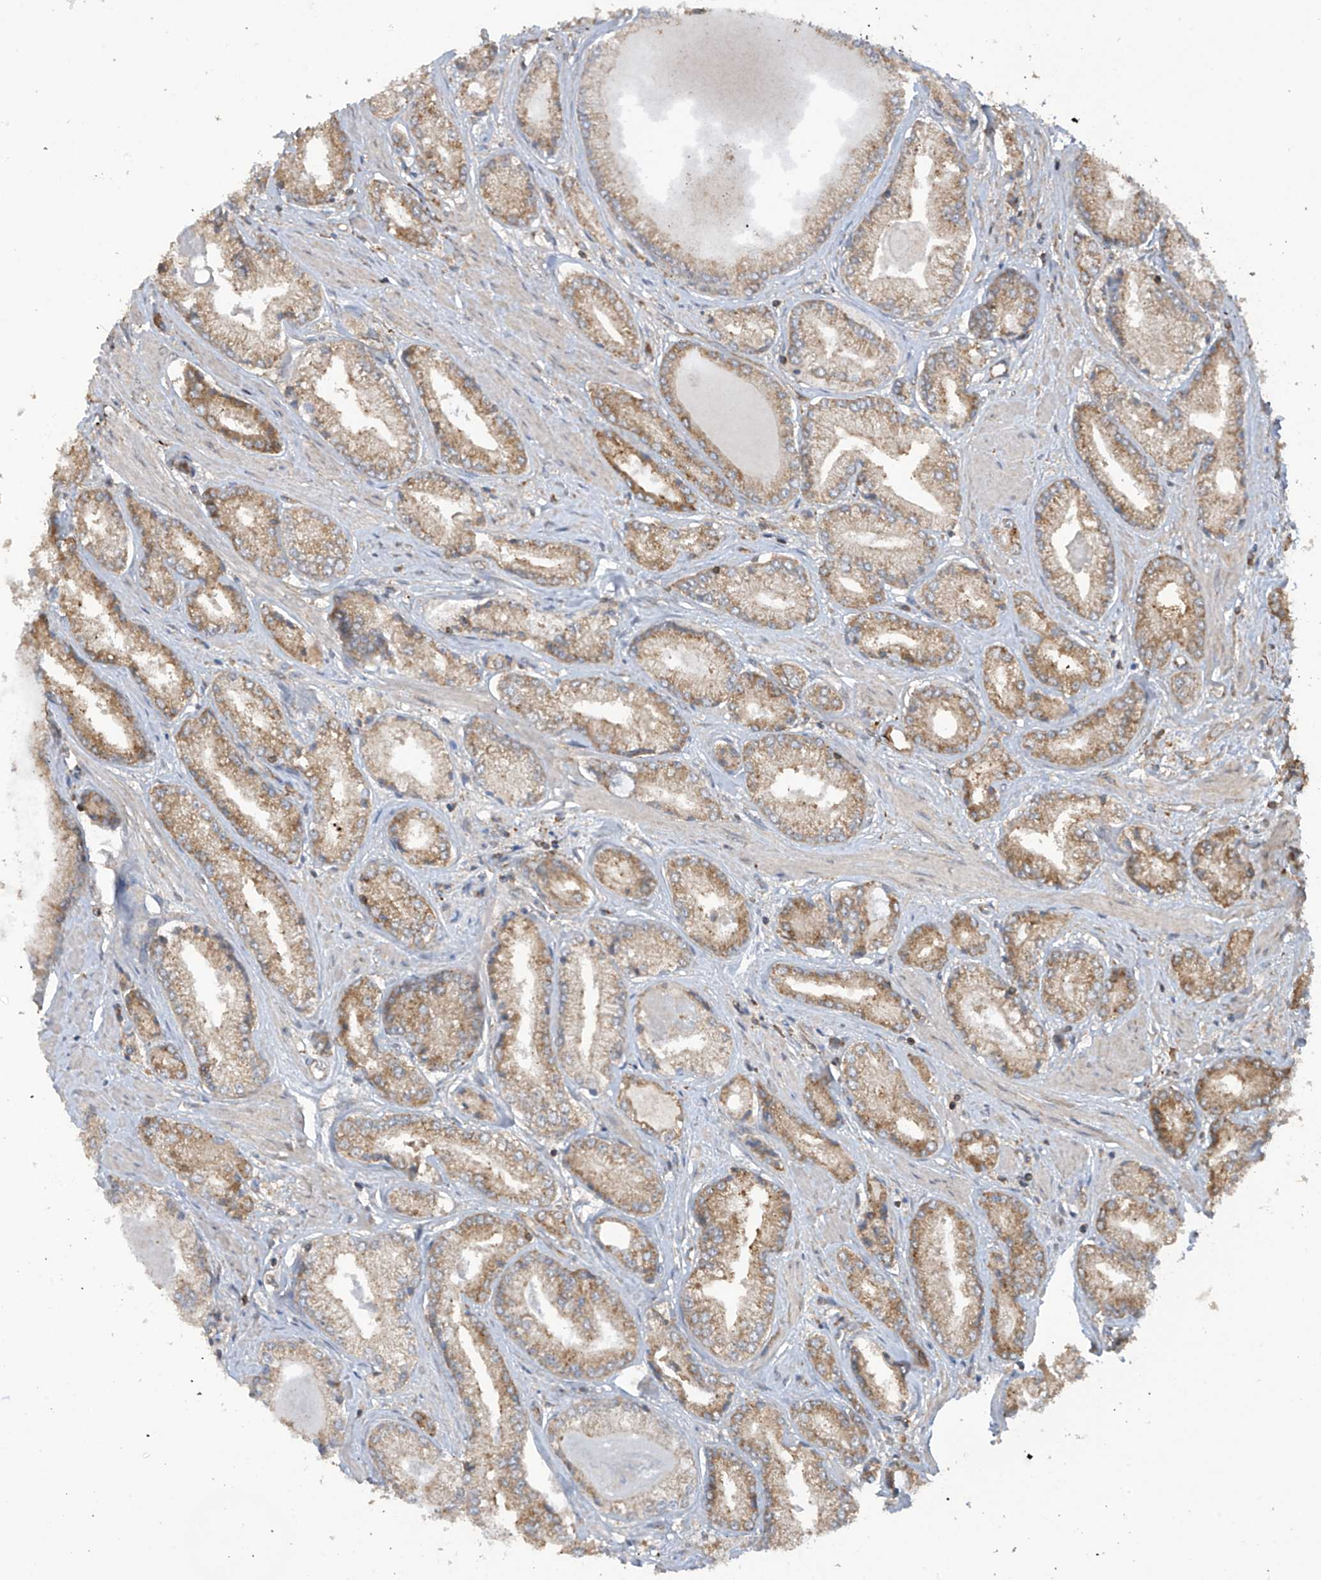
{"staining": {"intensity": "moderate", "quantity": ">75%", "location": "cytoplasmic/membranous"}, "tissue": "prostate cancer", "cell_type": "Tumor cells", "image_type": "cancer", "snomed": [{"axis": "morphology", "description": "Adenocarcinoma, Low grade"}, {"axis": "topography", "description": "Prostate"}], "caption": "A brown stain shows moderate cytoplasmic/membranous positivity of a protein in human prostate adenocarcinoma (low-grade) tumor cells. The protein of interest is stained brown, and the nuclei are stained in blue (DAB IHC with brightfield microscopy, high magnification).", "gene": "COX10", "patient": {"sex": "male", "age": 60}}